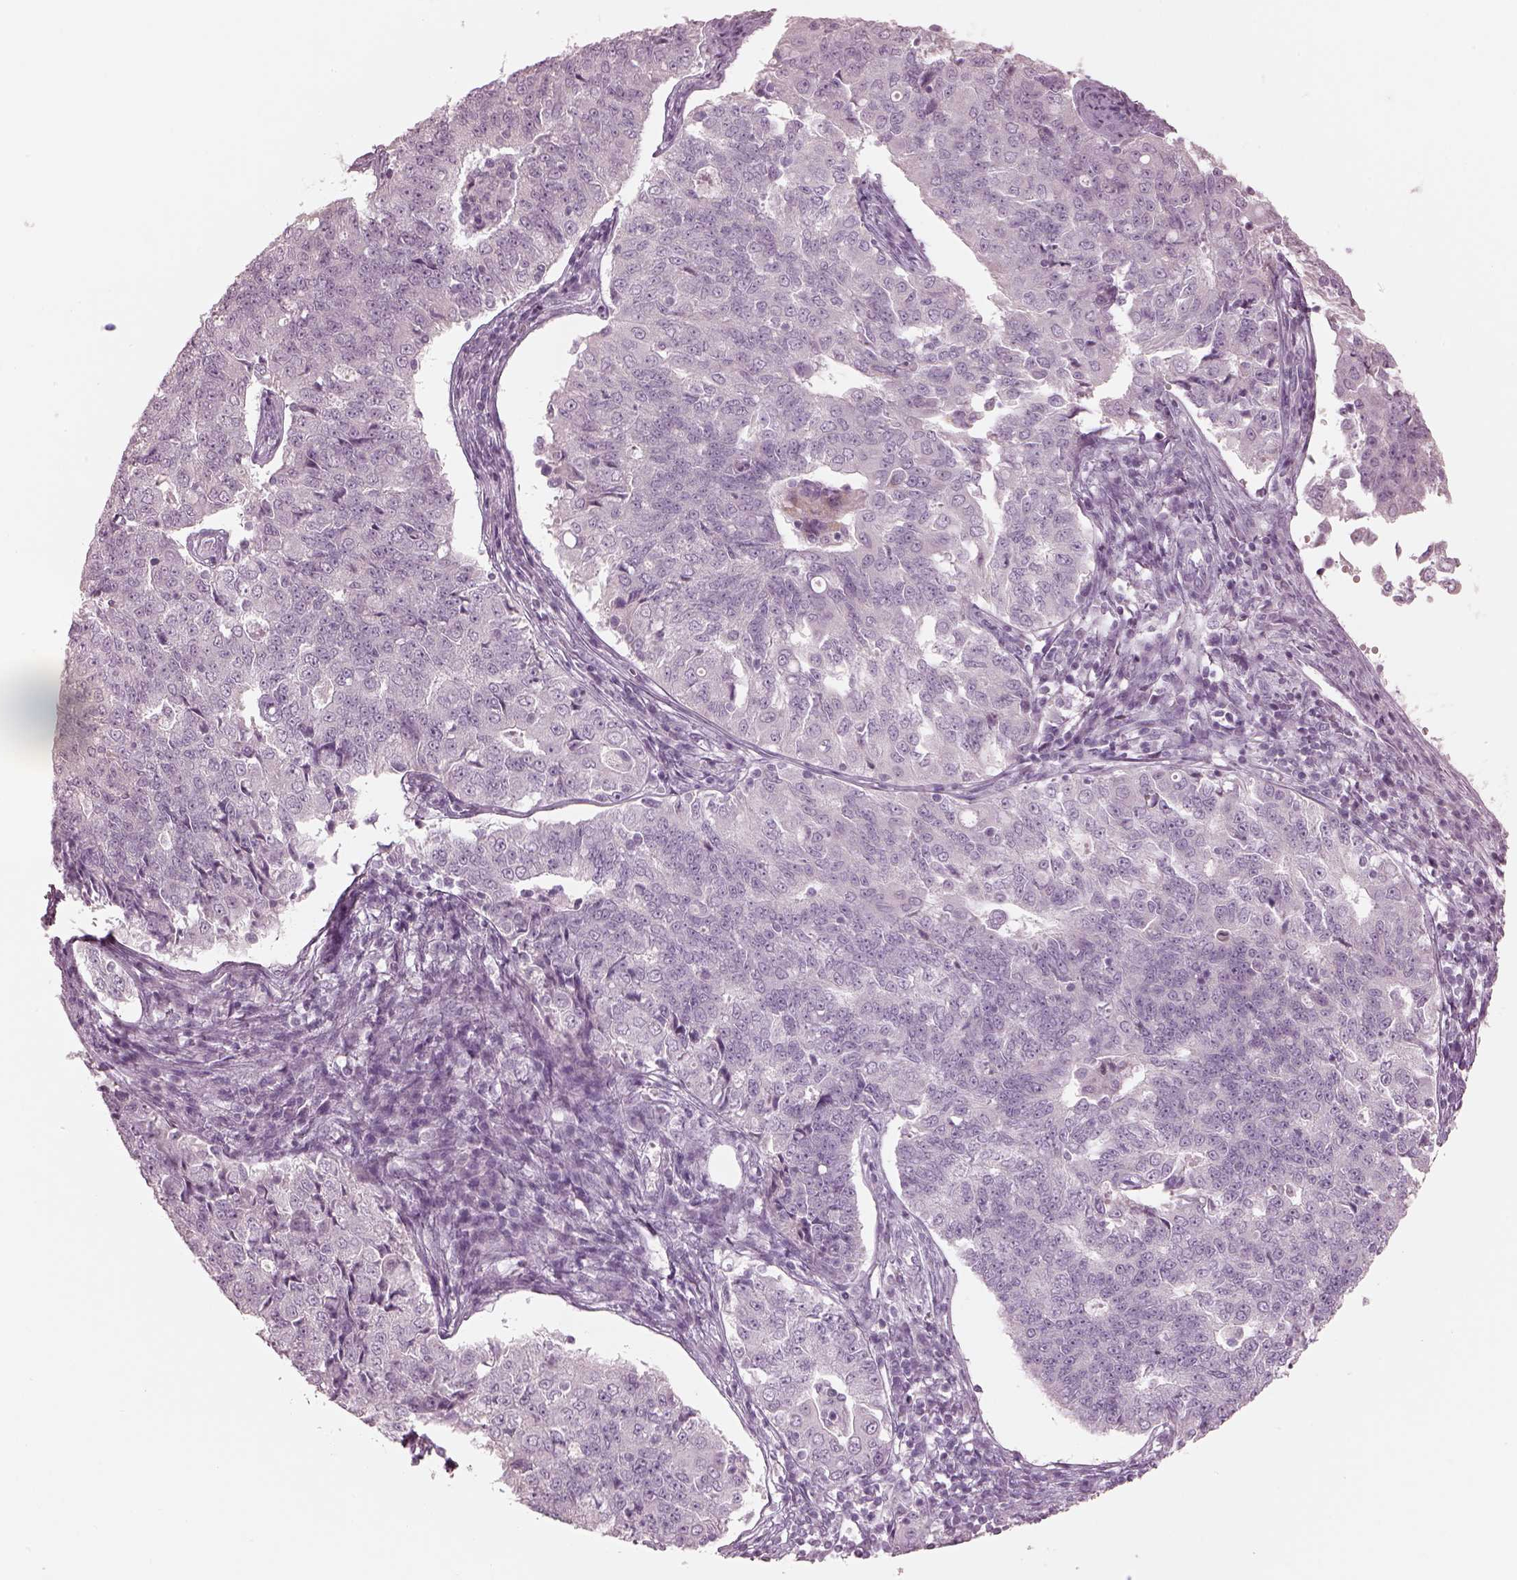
{"staining": {"intensity": "negative", "quantity": "none", "location": "none"}, "tissue": "endometrial cancer", "cell_type": "Tumor cells", "image_type": "cancer", "snomed": [{"axis": "morphology", "description": "Adenocarcinoma, NOS"}, {"axis": "topography", "description": "Endometrium"}], "caption": "Adenocarcinoma (endometrial) stained for a protein using immunohistochemistry (IHC) demonstrates no positivity tumor cells.", "gene": "RSPH9", "patient": {"sex": "female", "age": 43}}